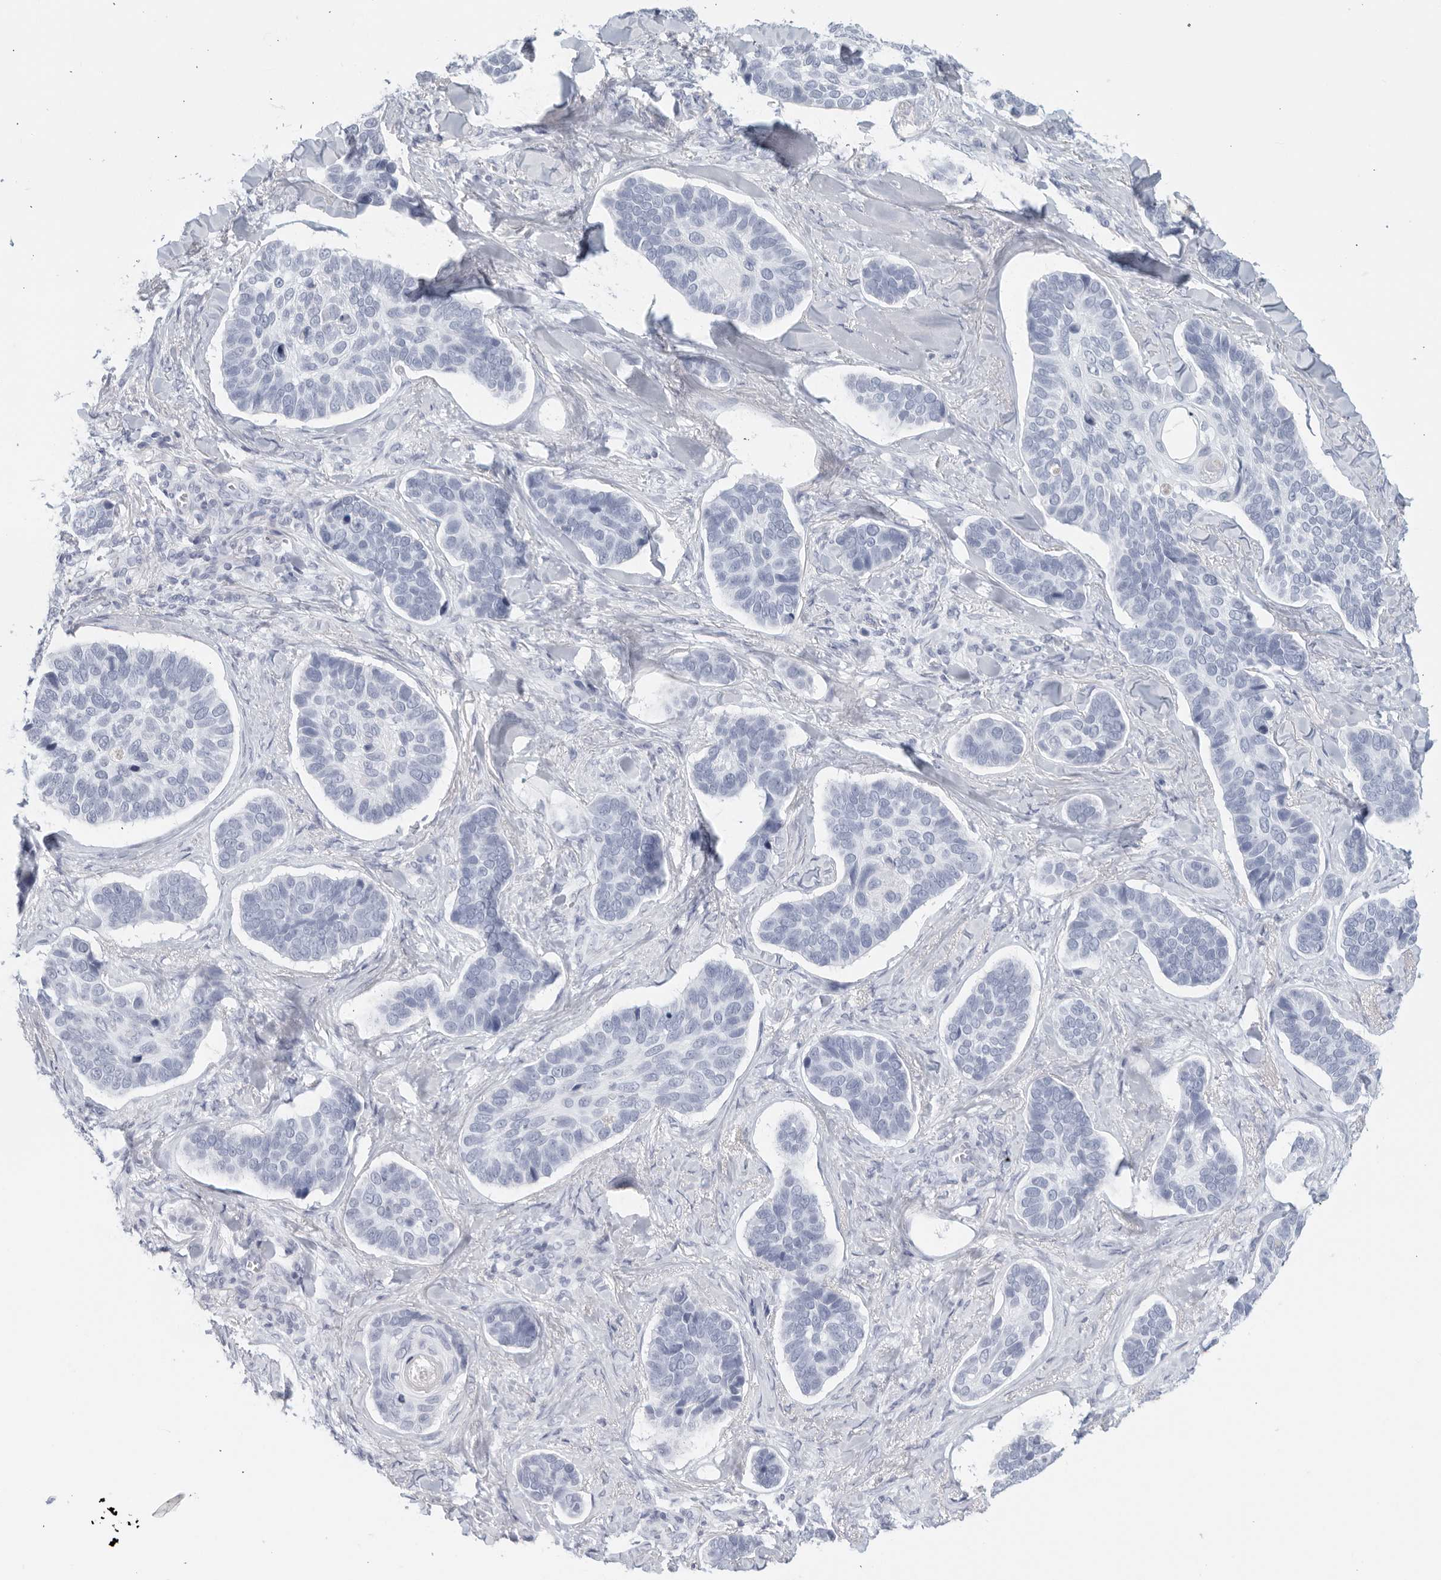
{"staining": {"intensity": "negative", "quantity": "none", "location": "none"}, "tissue": "skin cancer", "cell_type": "Tumor cells", "image_type": "cancer", "snomed": [{"axis": "morphology", "description": "Basal cell carcinoma"}, {"axis": "topography", "description": "Skin"}], "caption": "This image is of skin basal cell carcinoma stained with IHC to label a protein in brown with the nuclei are counter-stained blue. There is no expression in tumor cells. Nuclei are stained in blue.", "gene": "FGG", "patient": {"sex": "male", "age": 62}}